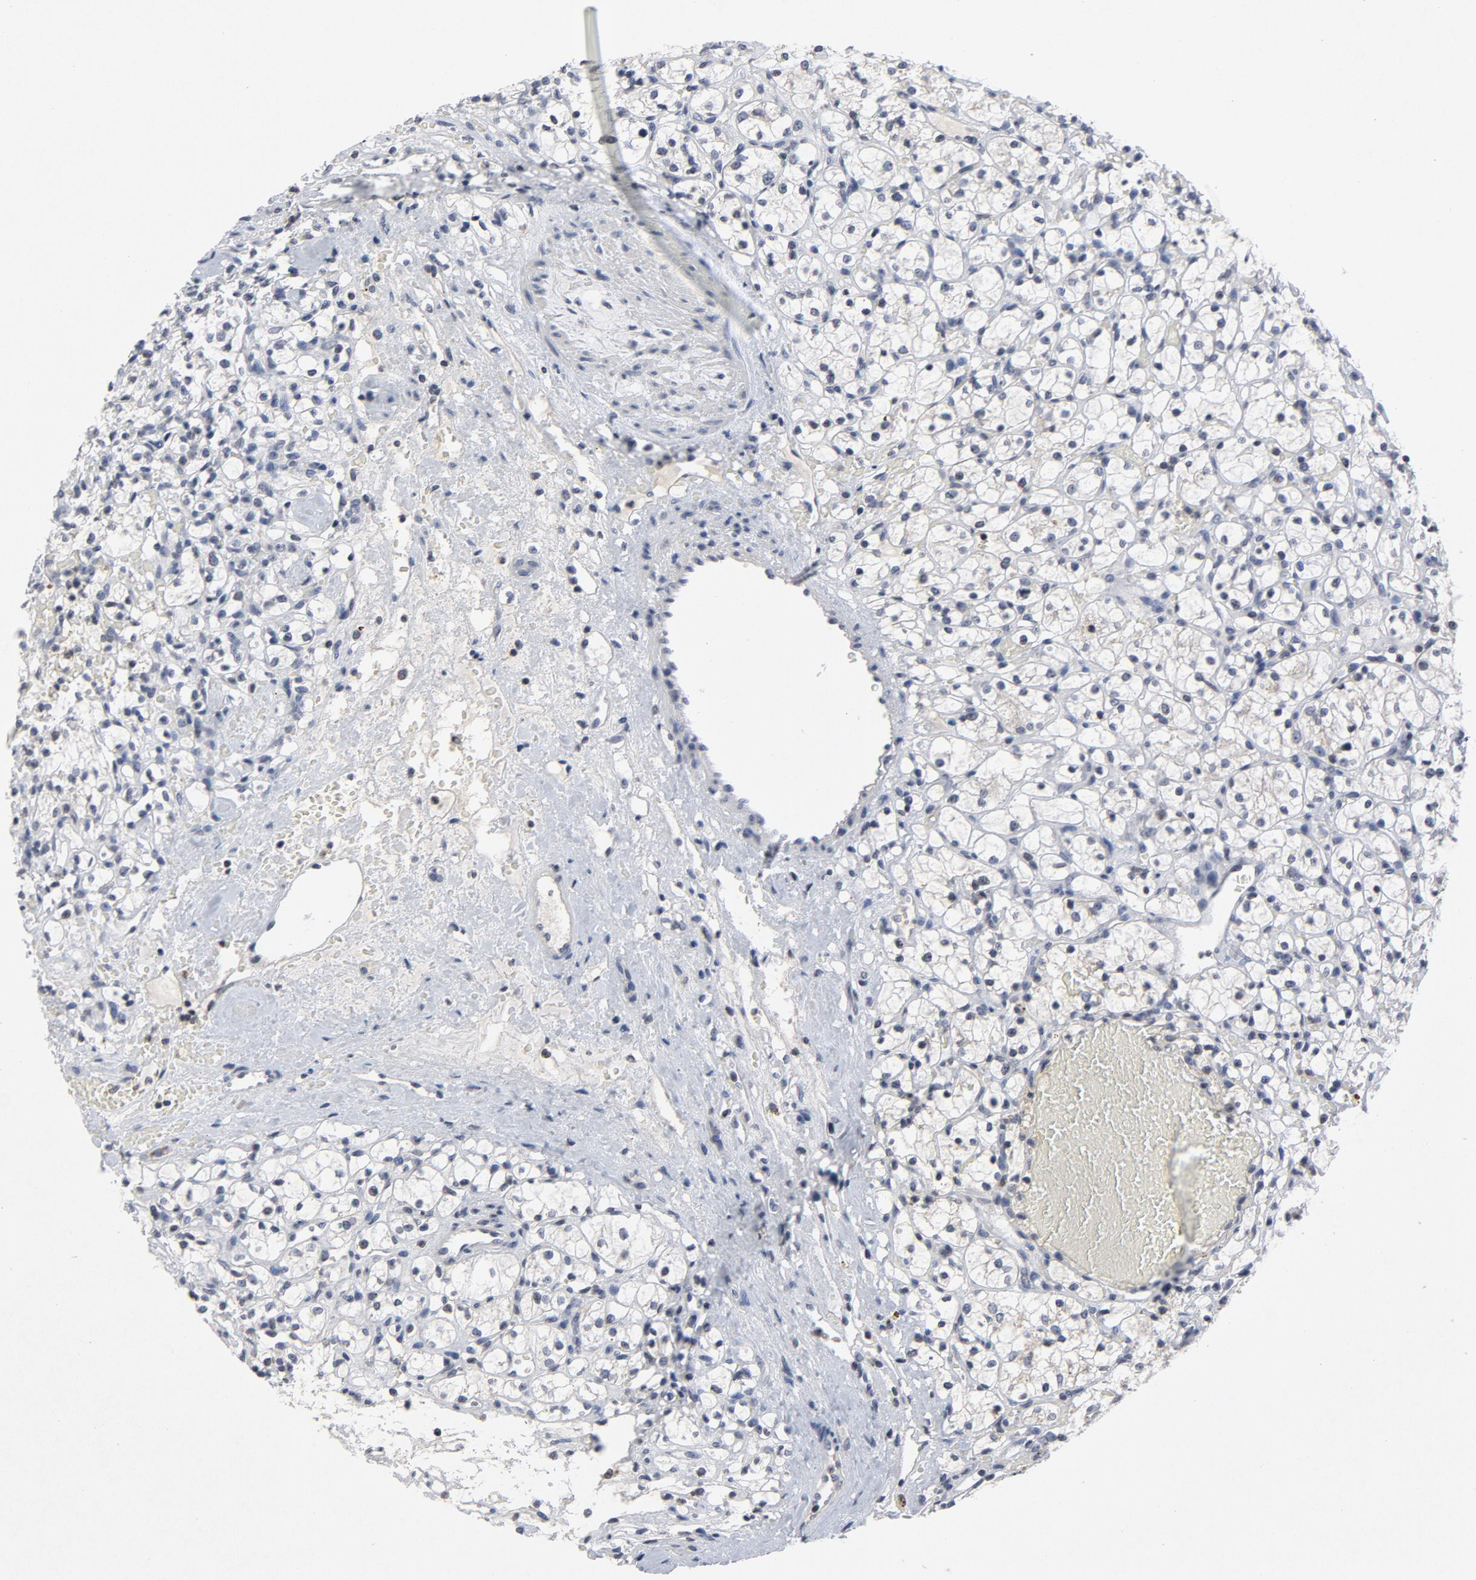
{"staining": {"intensity": "negative", "quantity": "none", "location": "none"}, "tissue": "renal cancer", "cell_type": "Tumor cells", "image_type": "cancer", "snomed": [{"axis": "morphology", "description": "Adenocarcinoma, NOS"}, {"axis": "topography", "description": "Kidney"}], "caption": "Protein analysis of renal adenocarcinoma displays no significant positivity in tumor cells. (Stains: DAB (3,3'-diaminobenzidine) immunohistochemistry (IHC) with hematoxylin counter stain, Microscopy: brightfield microscopy at high magnification).", "gene": "TCL1A", "patient": {"sex": "female", "age": 60}}